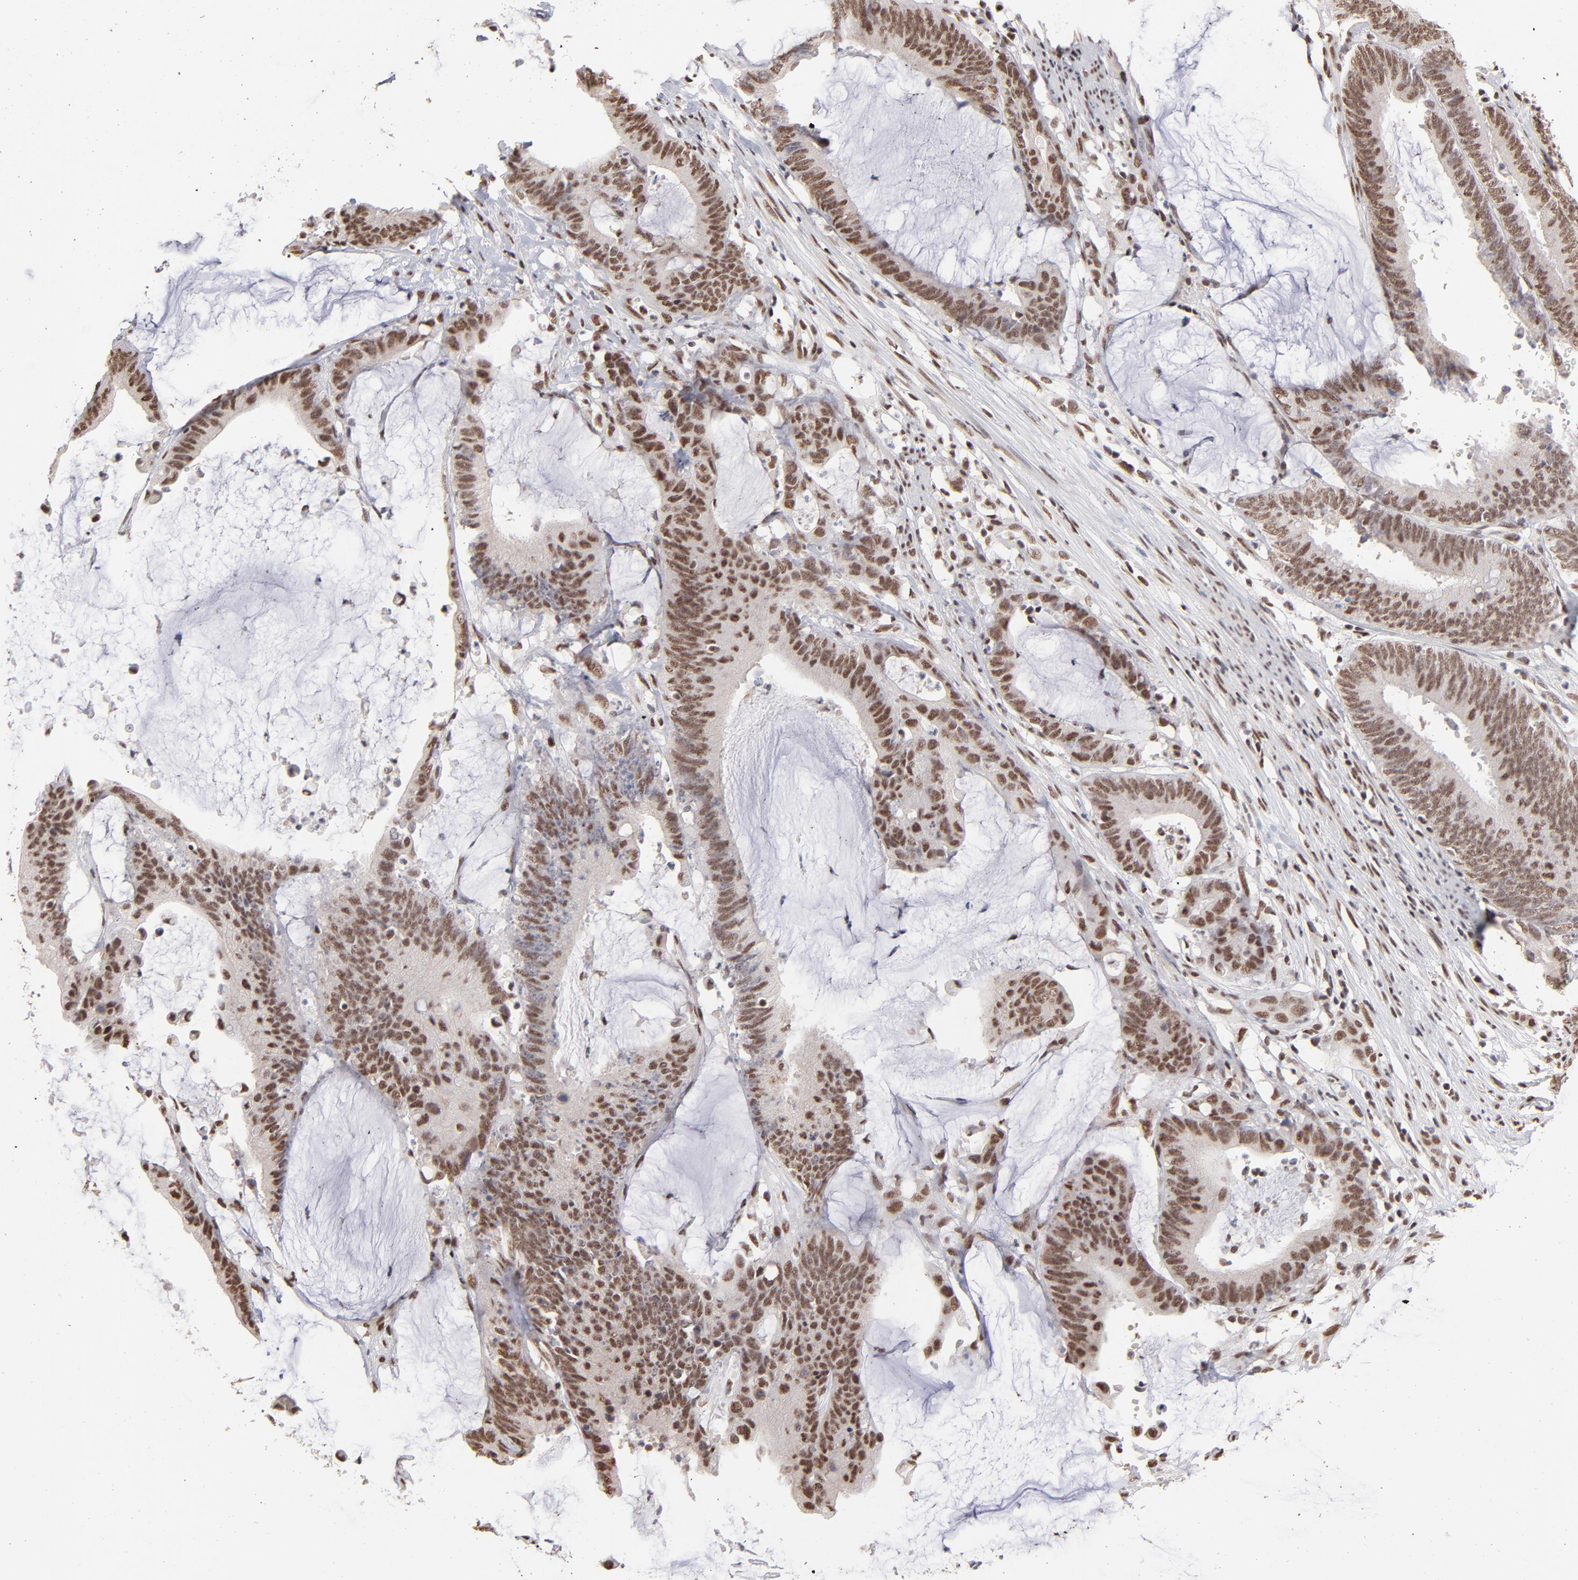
{"staining": {"intensity": "strong", "quantity": ">75%", "location": "cytoplasmic/membranous,nuclear"}, "tissue": "colorectal cancer", "cell_type": "Tumor cells", "image_type": "cancer", "snomed": [{"axis": "morphology", "description": "Adenocarcinoma, NOS"}, {"axis": "topography", "description": "Rectum"}], "caption": "Human colorectal cancer (adenocarcinoma) stained with a brown dye demonstrates strong cytoplasmic/membranous and nuclear positive staining in approximately >75% of tumor cells.", "gene": "ZNF3", "patient": {"sex": "female", "age": 66}}